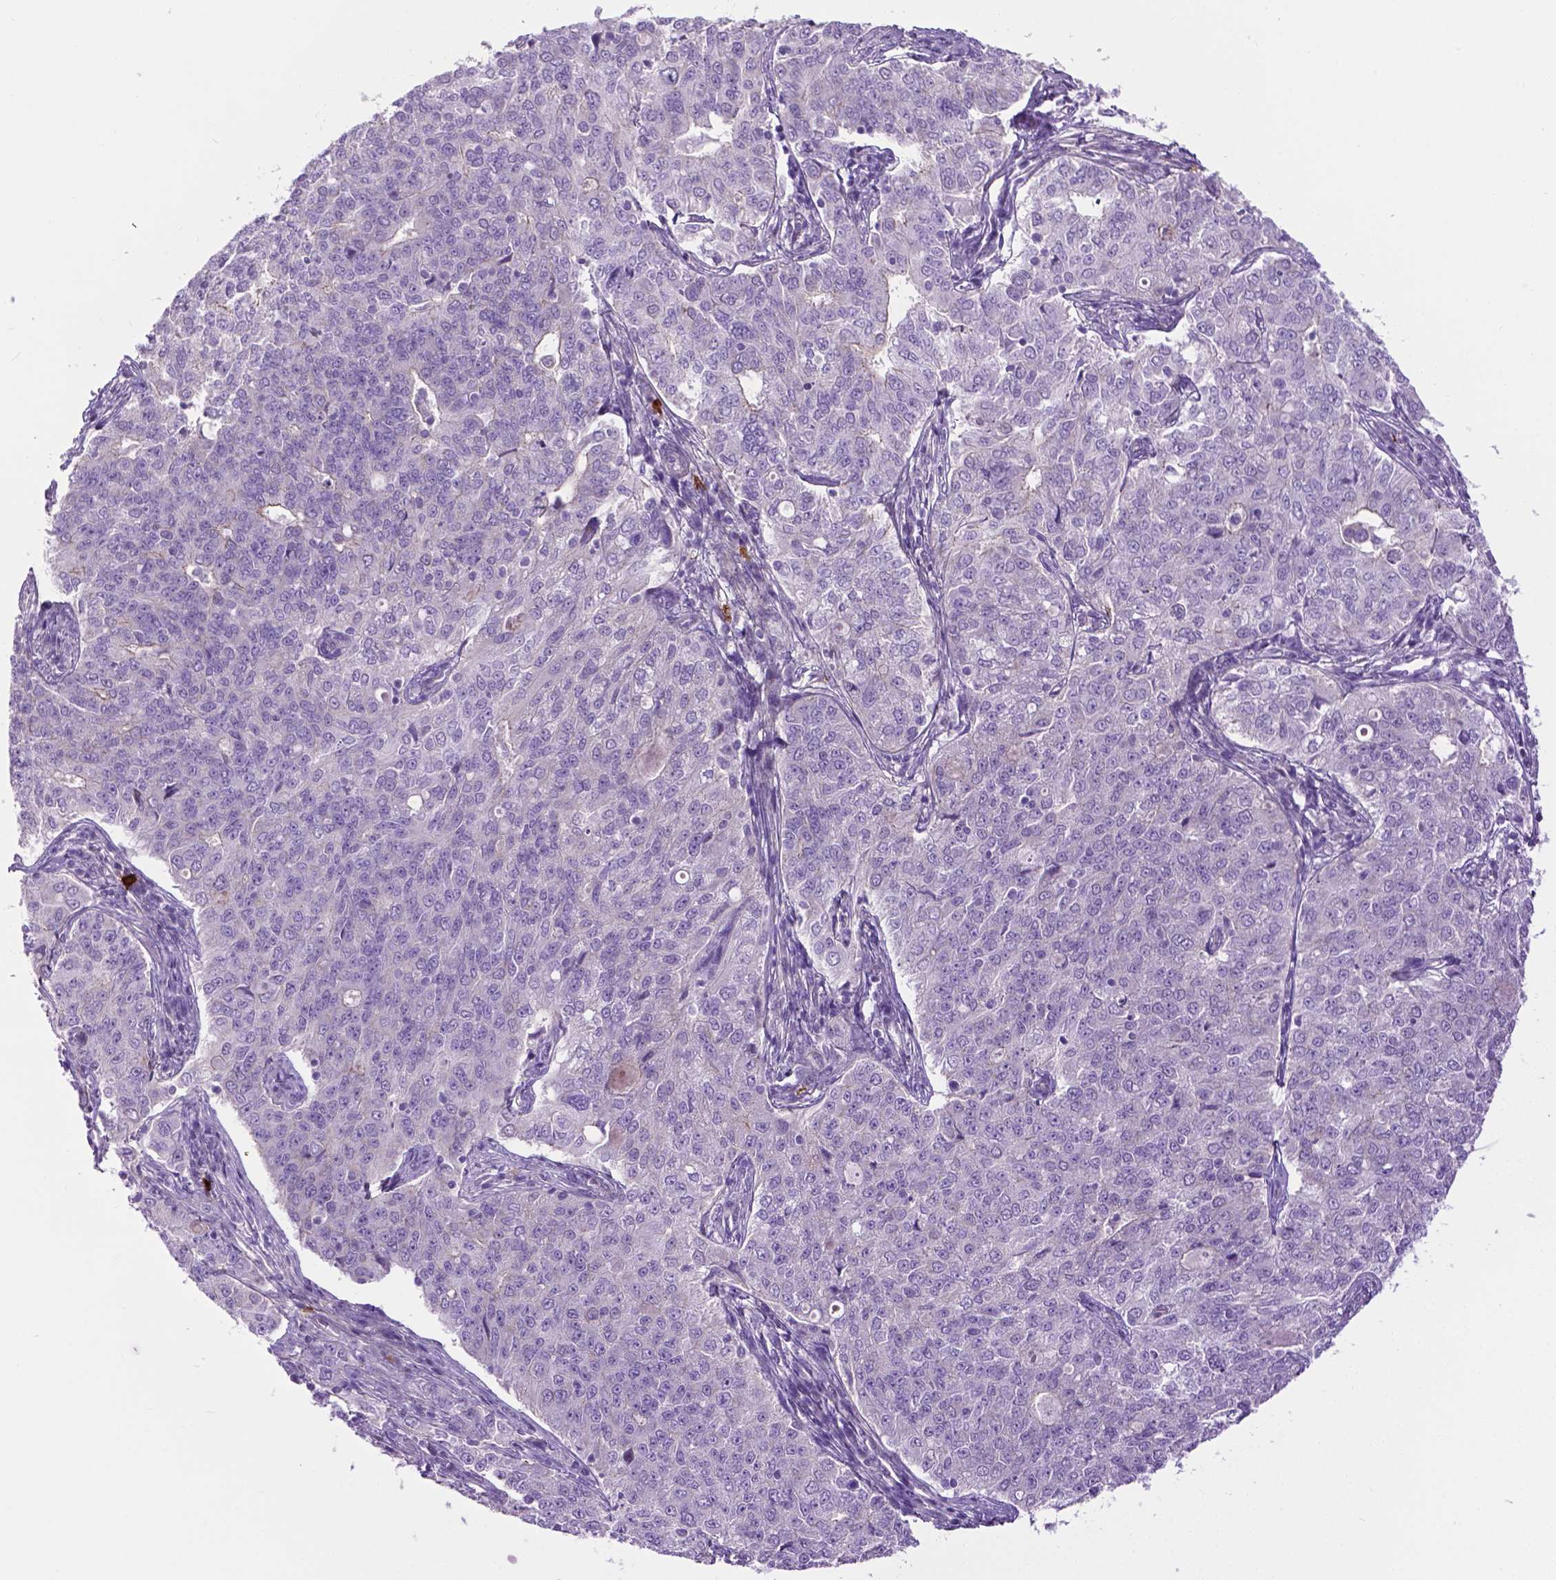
{"staining": {"intensity": "negative", "quantity": "none", "location": "none"}, "tissue": "endometrial cancer", "cell_type": "Tumor cells", "image_type": "cancer", "snomed": [{"axis": "morphology", "description": "Adenocarcinoma, NOS"}, {"axis": "topography", "description": "Endometrium"}], "caption": "Immunohistochemical staining of endometrial adenocarcinoma exhibits no significant expression in tumor cells.", "gene": "SPECC1L", "patient": {"sex": "female", "age": 43}}